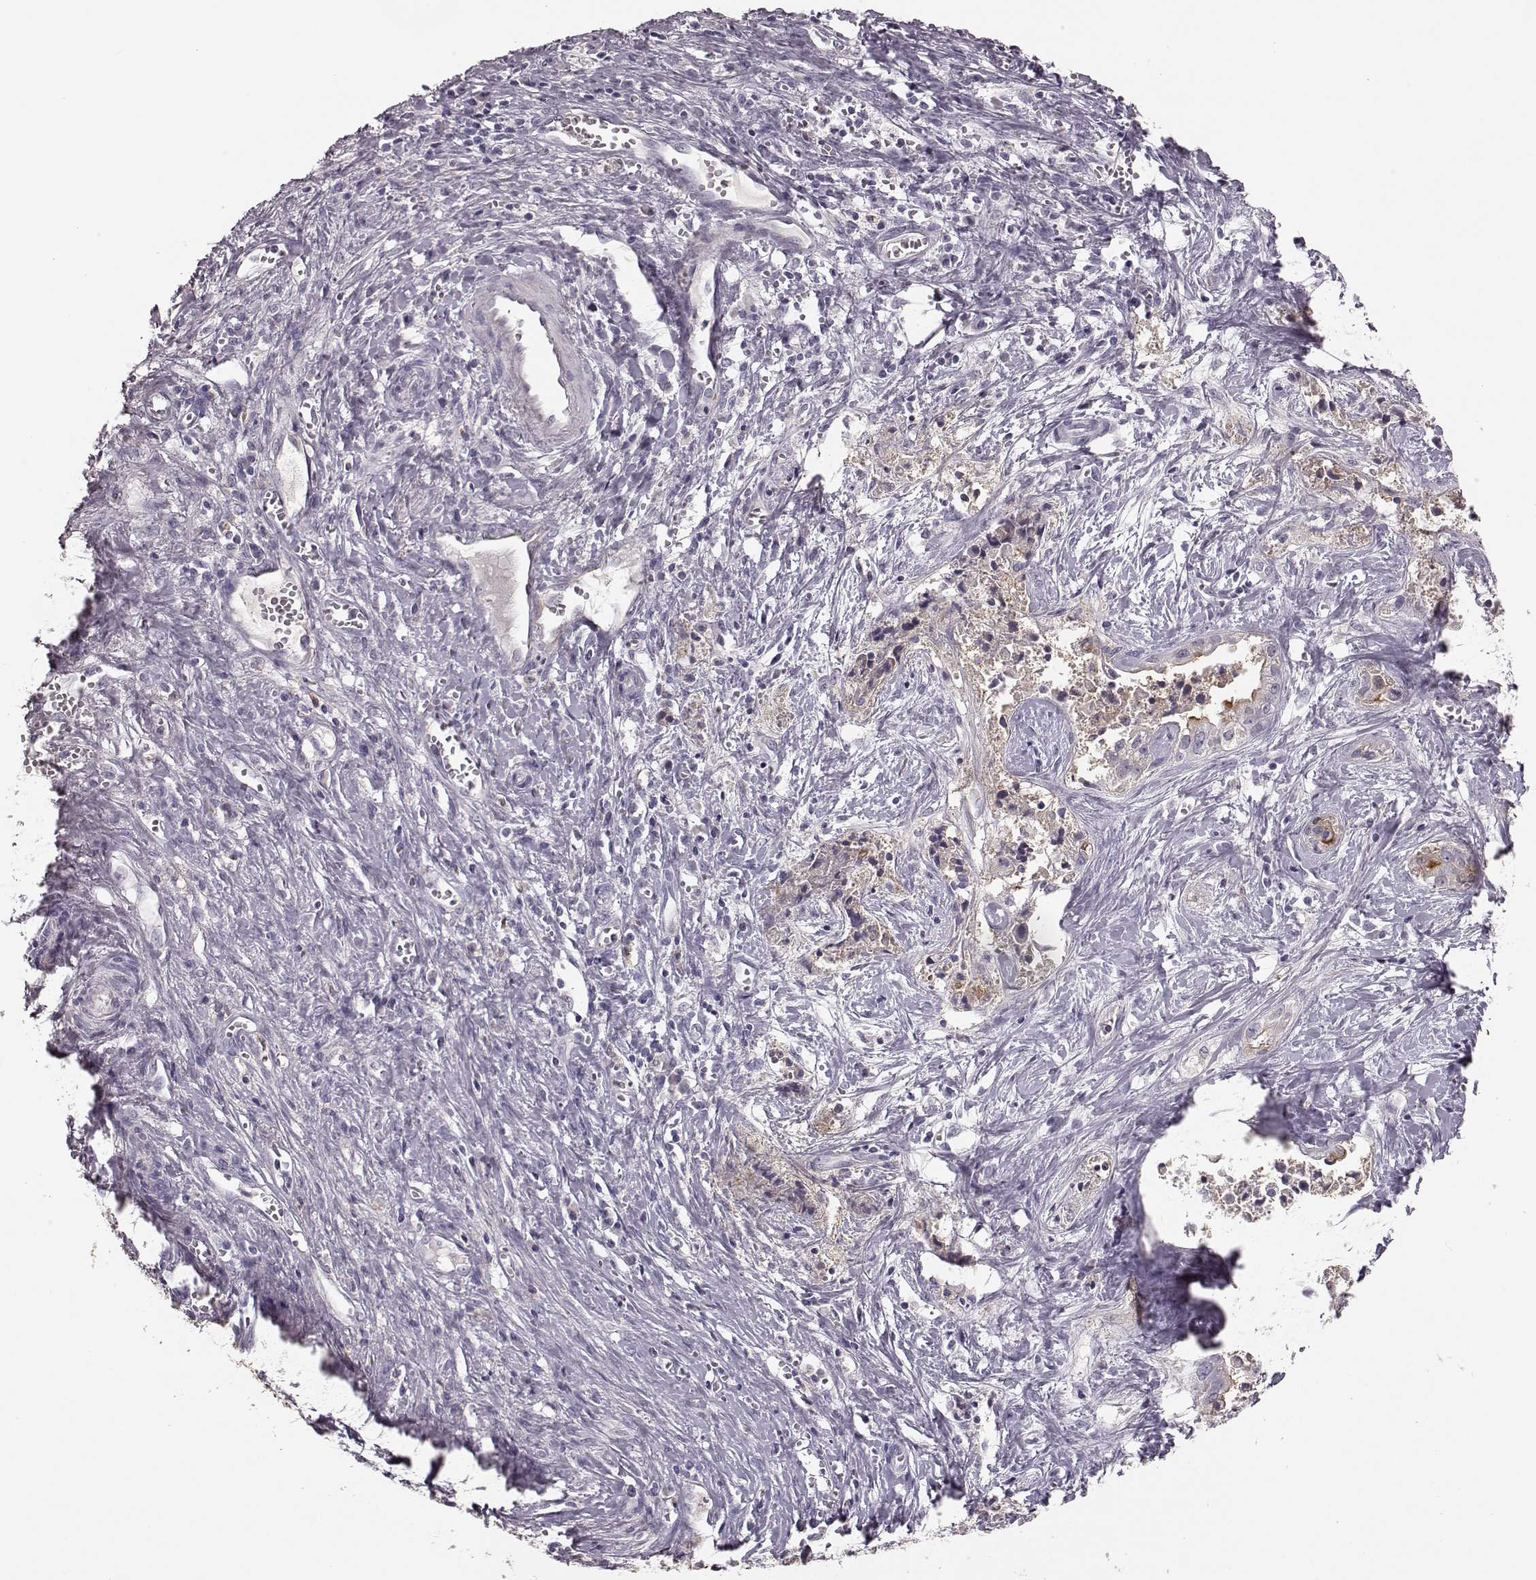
{"staining": {"intensity": "weak", "quantity": ">75%", "location": "cytoplasmic/membranous"}, "tissue": "liver cancer", "cell_type": "Tumor cells", "image_type": "cancer", "snomed": [{"axis": "morphology", "description": "Cholangiocarcinoma"}, {"axis": "topography", "description": "Liver"}], "caption": "Human liver cancer (cholangiocarcinoma) stained with a brown dye displays weak cytoplasmic/membranous positive expression in about >75% of tumor cells.", "gene": "GHR", "patient": {"sex": "female", "age": 65}}